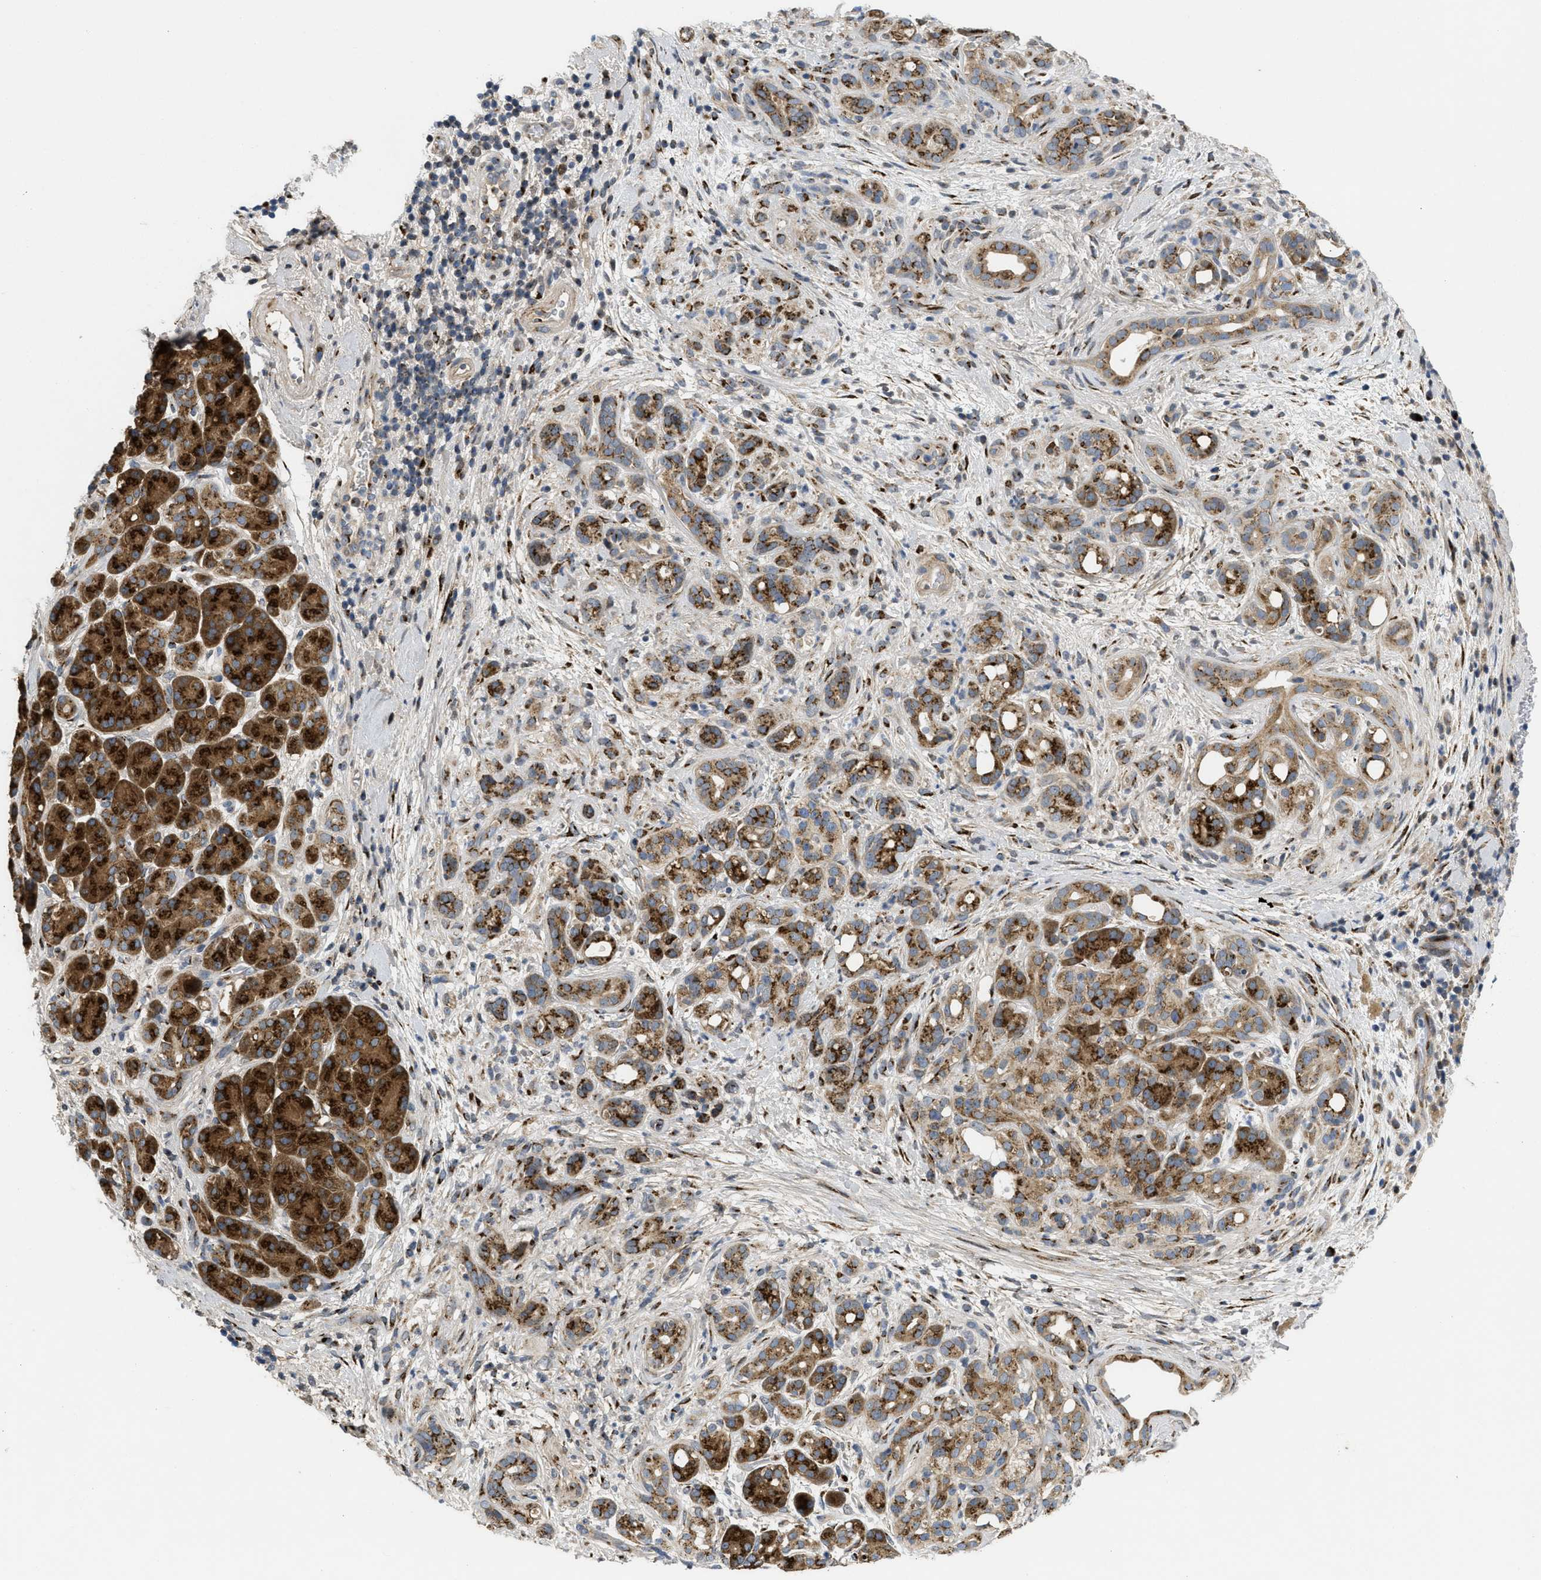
{"staining": {"intensity": "strong", "quantity": "25%-75%", "location": "cytoplasmic/membranous"}, "tissue": "pancreatic cancer", "cell_type": "Tumor cells", "image_type": "cancer", "snomed": [{"axis": "morphology", "description": "Adenocarcinoma, NOS"}, {"axis": "topography", "description": "Pancreas"}], "caption": "DAB immunohistochemical staining of human pancreatic cancer (adenocarcinoma) demonstrates strong cytoplasmic/membranous protein expression in approximately 25%-75% of tumor cells.", "gene": "ZNF70", "patient": {"sex": "male", "age": 55}}